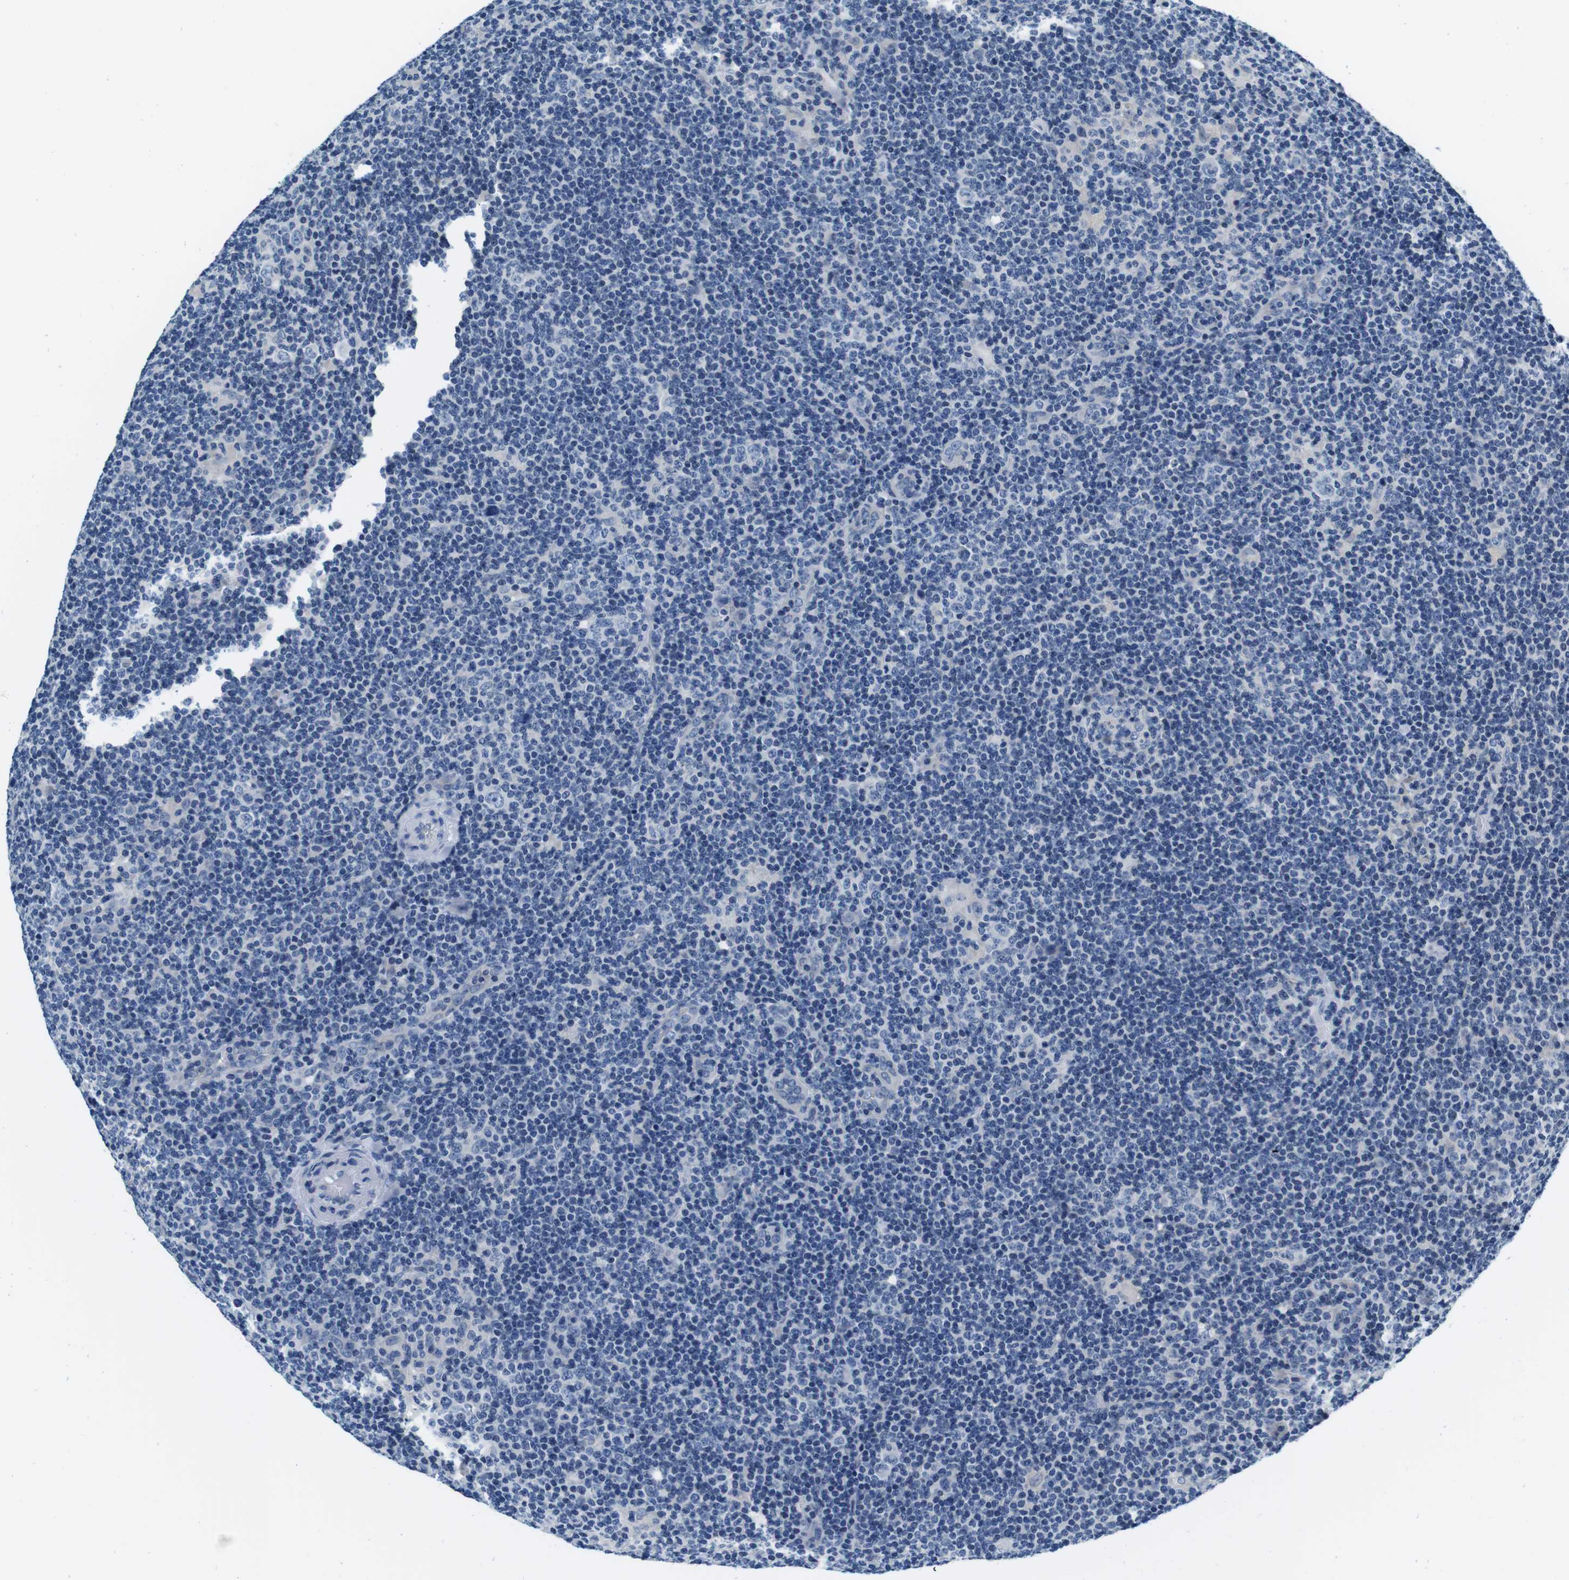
{"staining": {"intensity": "negative", "quantity": "none", "location": "none"}, "tissue": "lymphoma", "cell_type": "Tumor cells", "image_type": "cancer", "snomed": [{"axis": "morphology", "description": "Hodgkin's disease, NOS"}, {"axis": "topography", "description": "Lymph node"}], "caption": "The micrograph shows no staining of tumor cells in Hodgkin's disease. The staining was performed using DAB (3,3'-diaminobenzidine) to visualize the protein expression in brown, while the nuclei were stained in blue with hematoxylin (Magnification: 20x).", "gene": "KCNJ5", "patient": {"sex": "female", "age": 57}}